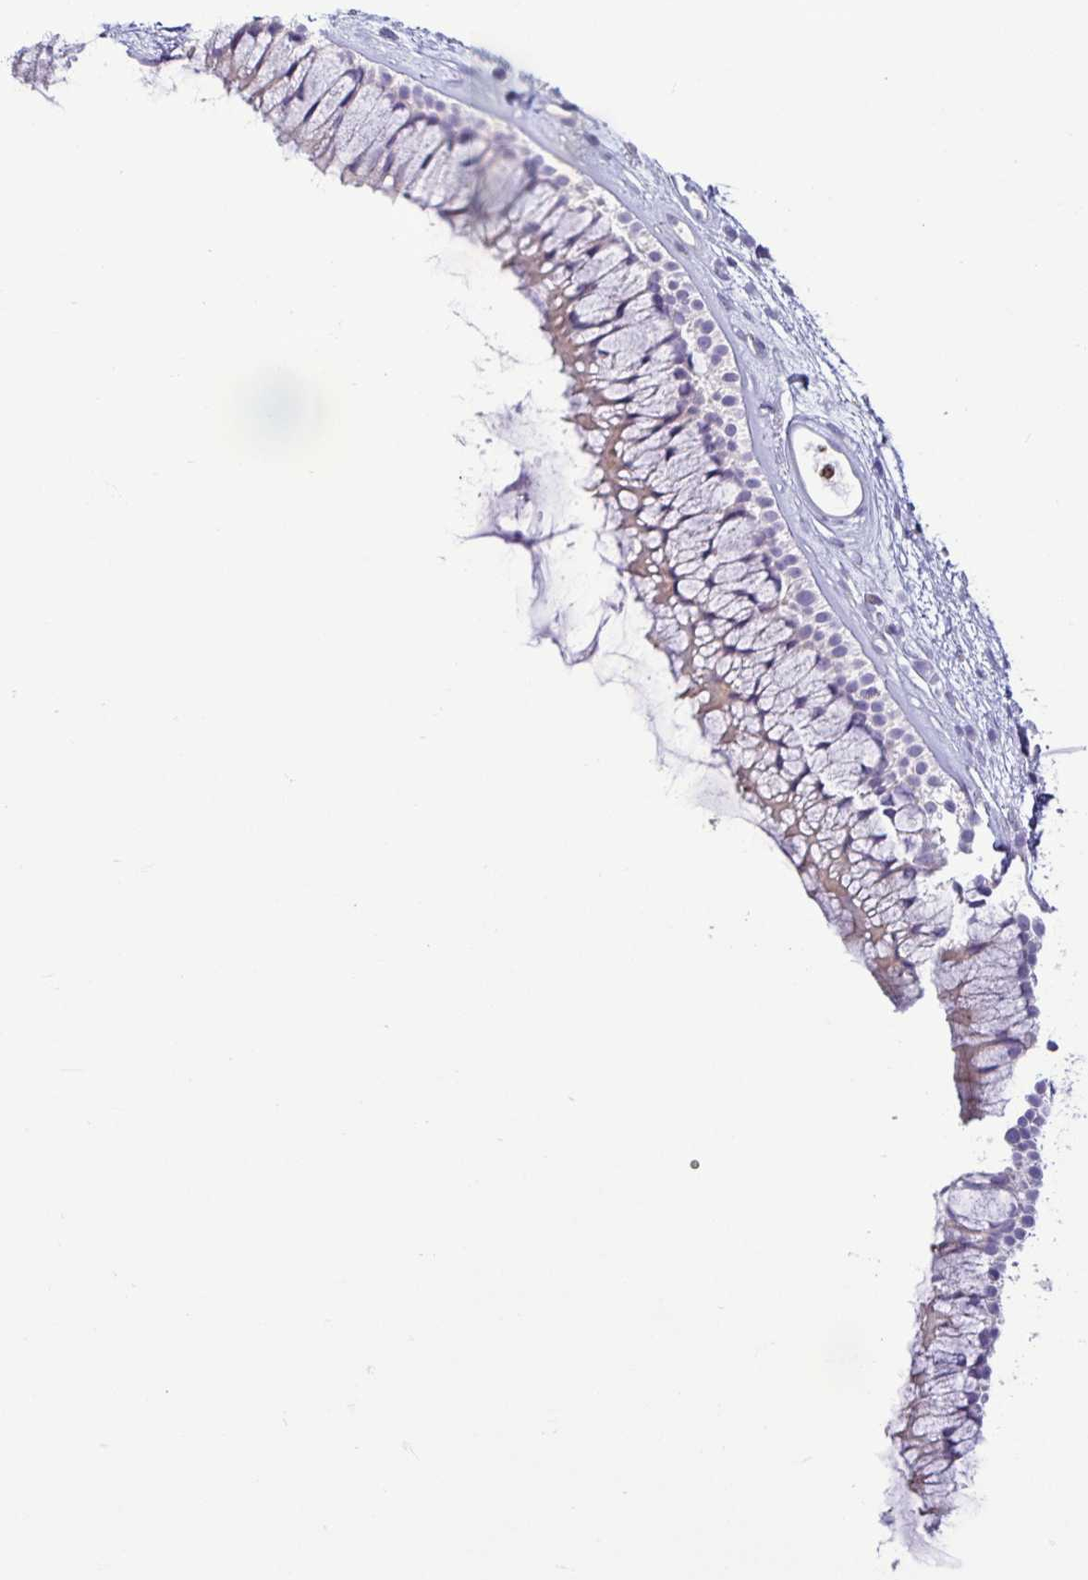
{"staining": {"intensity": "weak", "quantity": "<25%", "location": "cytoplasmic/membranous"}, "tissue": "nasopharynx", "cell_type": "Respiratory epithelial cells", "image_type": "normal", "snomed": [{"axis": "morphology", "description": "Normal tissue, NOS"}, {"axis": "topography", "description": "Nasopharynx"}], "caption": "DAB (3,3'-diaminobenzidine) immunohistochemical staining of normal nasopharynx demonstrates no significant positivity in respiratory epithelial cells.", "gene": "MYL10", "patient": {"sex": "female", "age": 75}}